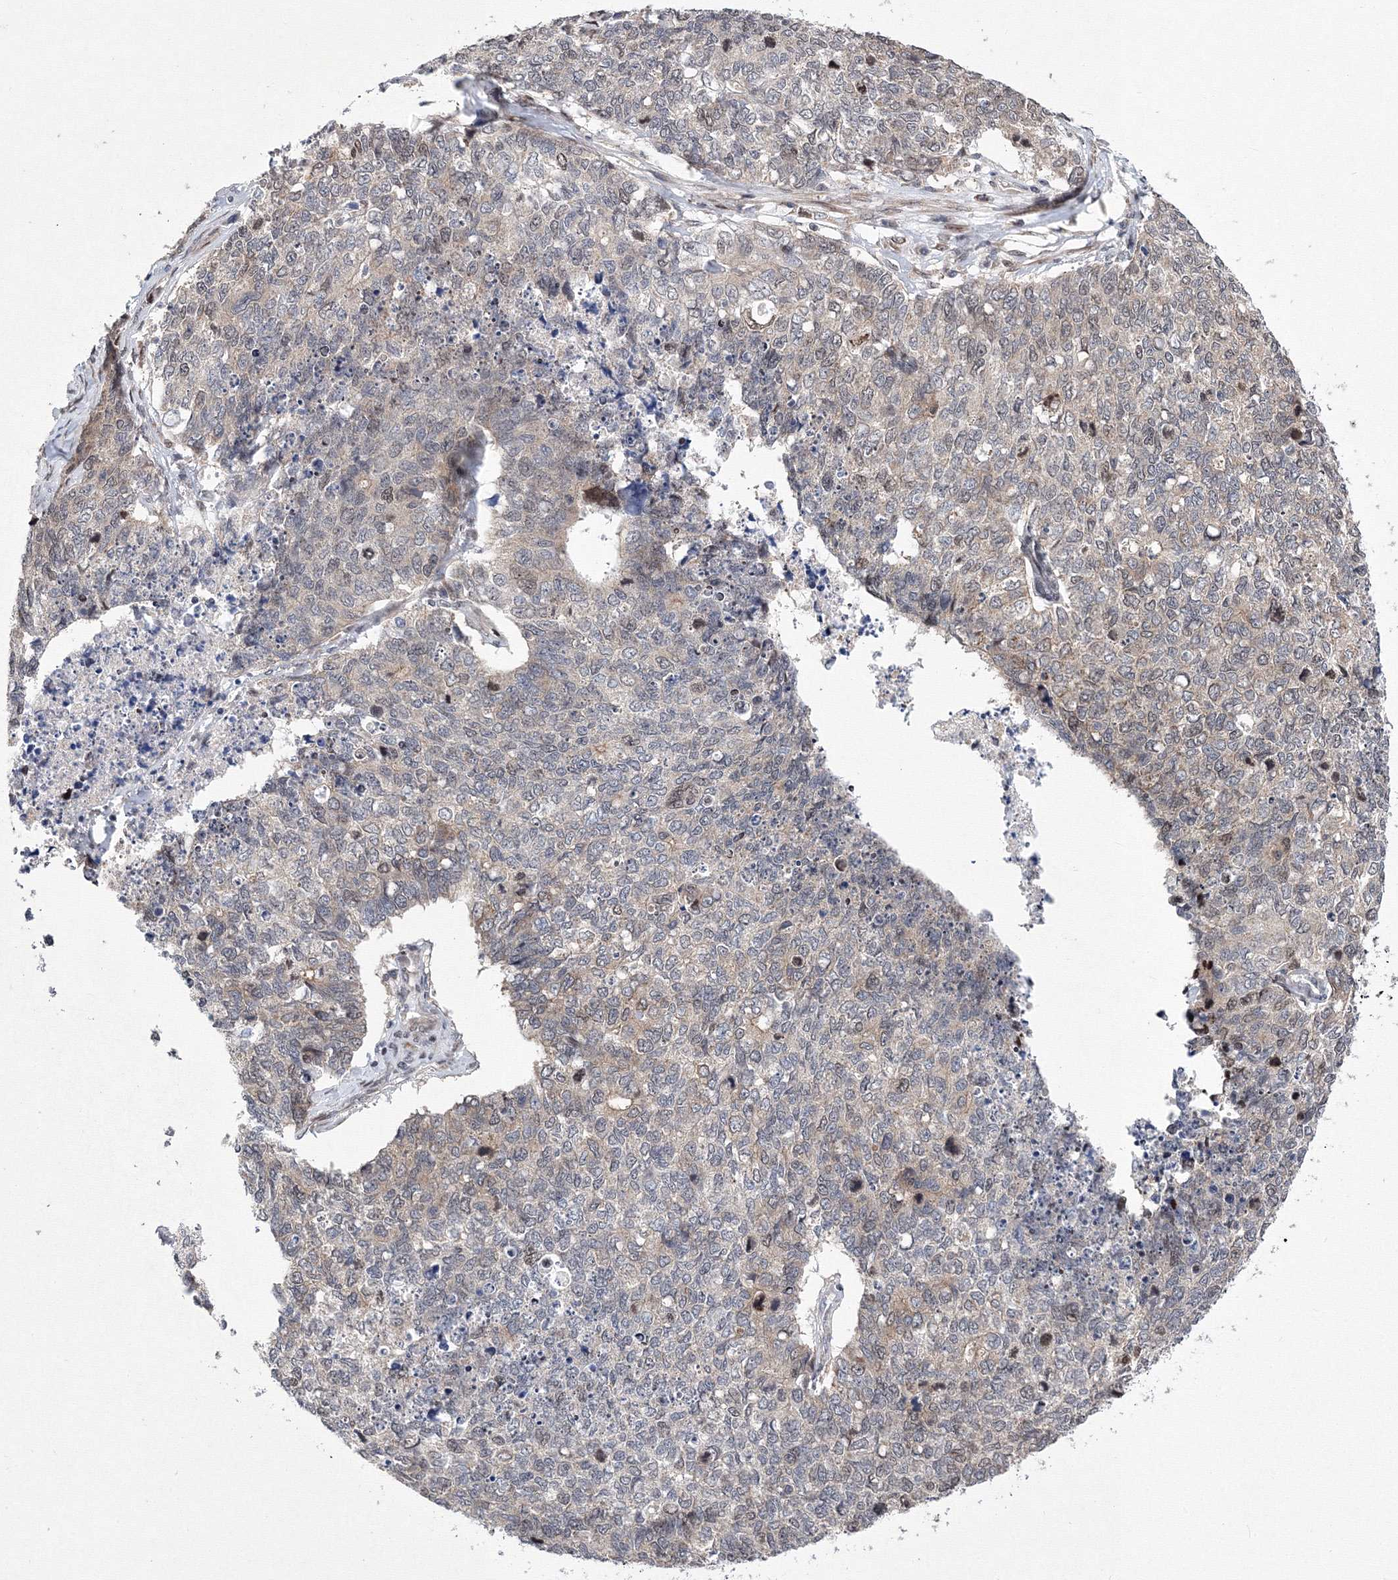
{"staining": {"intensity": "weak", "quantity": "<25%", "location": "cytoplasmic/membranous,nuclear"}, "tissue": "cervical cancer", "cell_type": "Tumor cells", "image_type": "cancer", "snomed": [{"axis": "morphology", "description": "Squamous cell carcinoma, NOS"}, {"axis": "topography", "description": "Cervix"}], "caption": "A histopathology image of cervical cancer stained for a protein demonstrates no brown staining in tumor cells. The staining is performed using DAB brown chromogen with nuclei counter-stained in using hematoxylin.", "gene": "GPN1", "patient": {"sex": "female", "age": 63}}